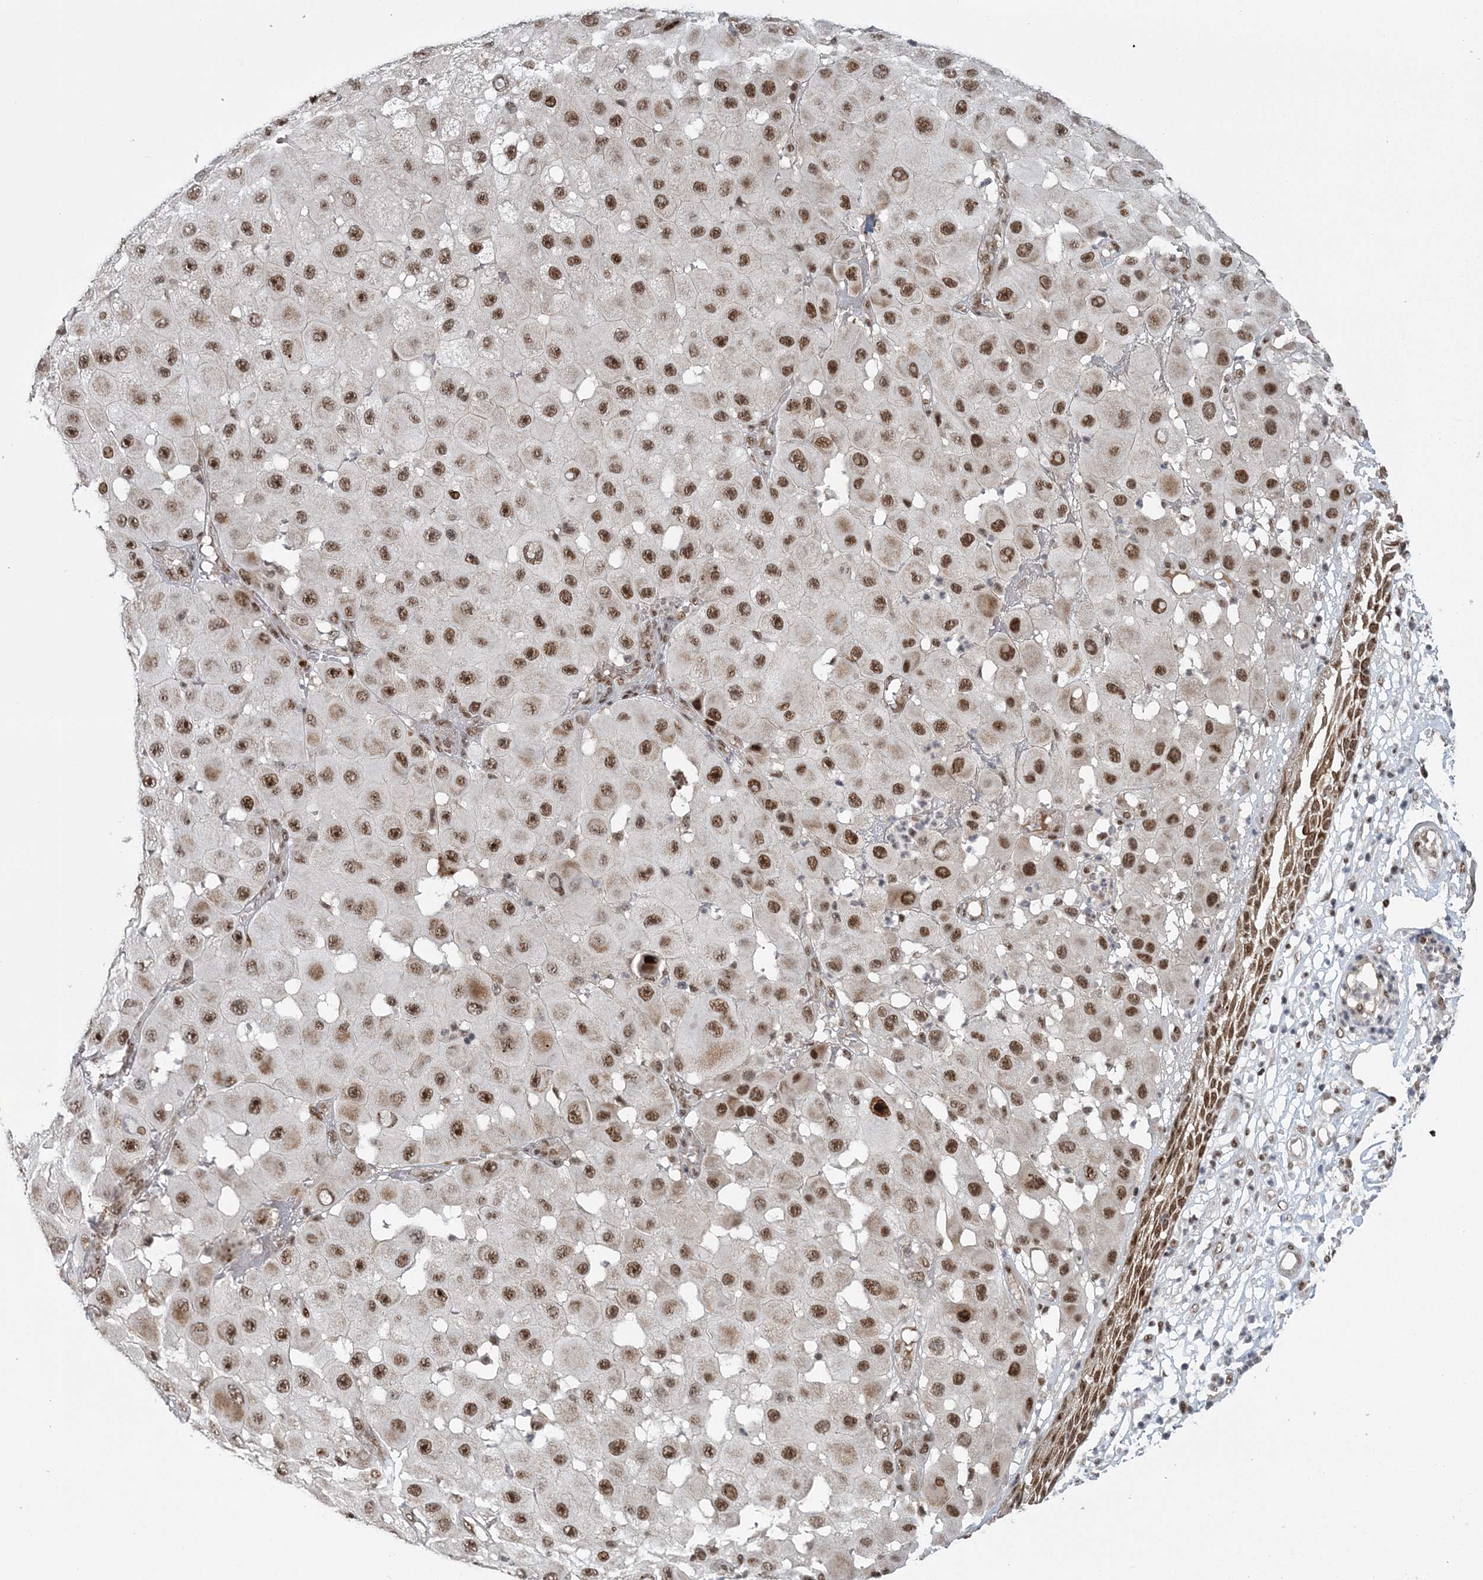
{"staining": {"intensity": "moderate", "quantity": ">75%", "location": "nuclear"}, "tissue": "melanoma", "cell_type": "Tumor cells", "image_type": "cancer", "snomed": [{"axis": "morphology", "description": "Malignant melanoma, NOS"}, {"axis": "topography", "description": "Skin"}], "caption": "Malignant melanoma stained with immunohistochemistry demonstrates moderate nuclear staining in about >75% of tumor cells.", "gene": "CWC22", "patient": {"sex": "female", "age": 81}}